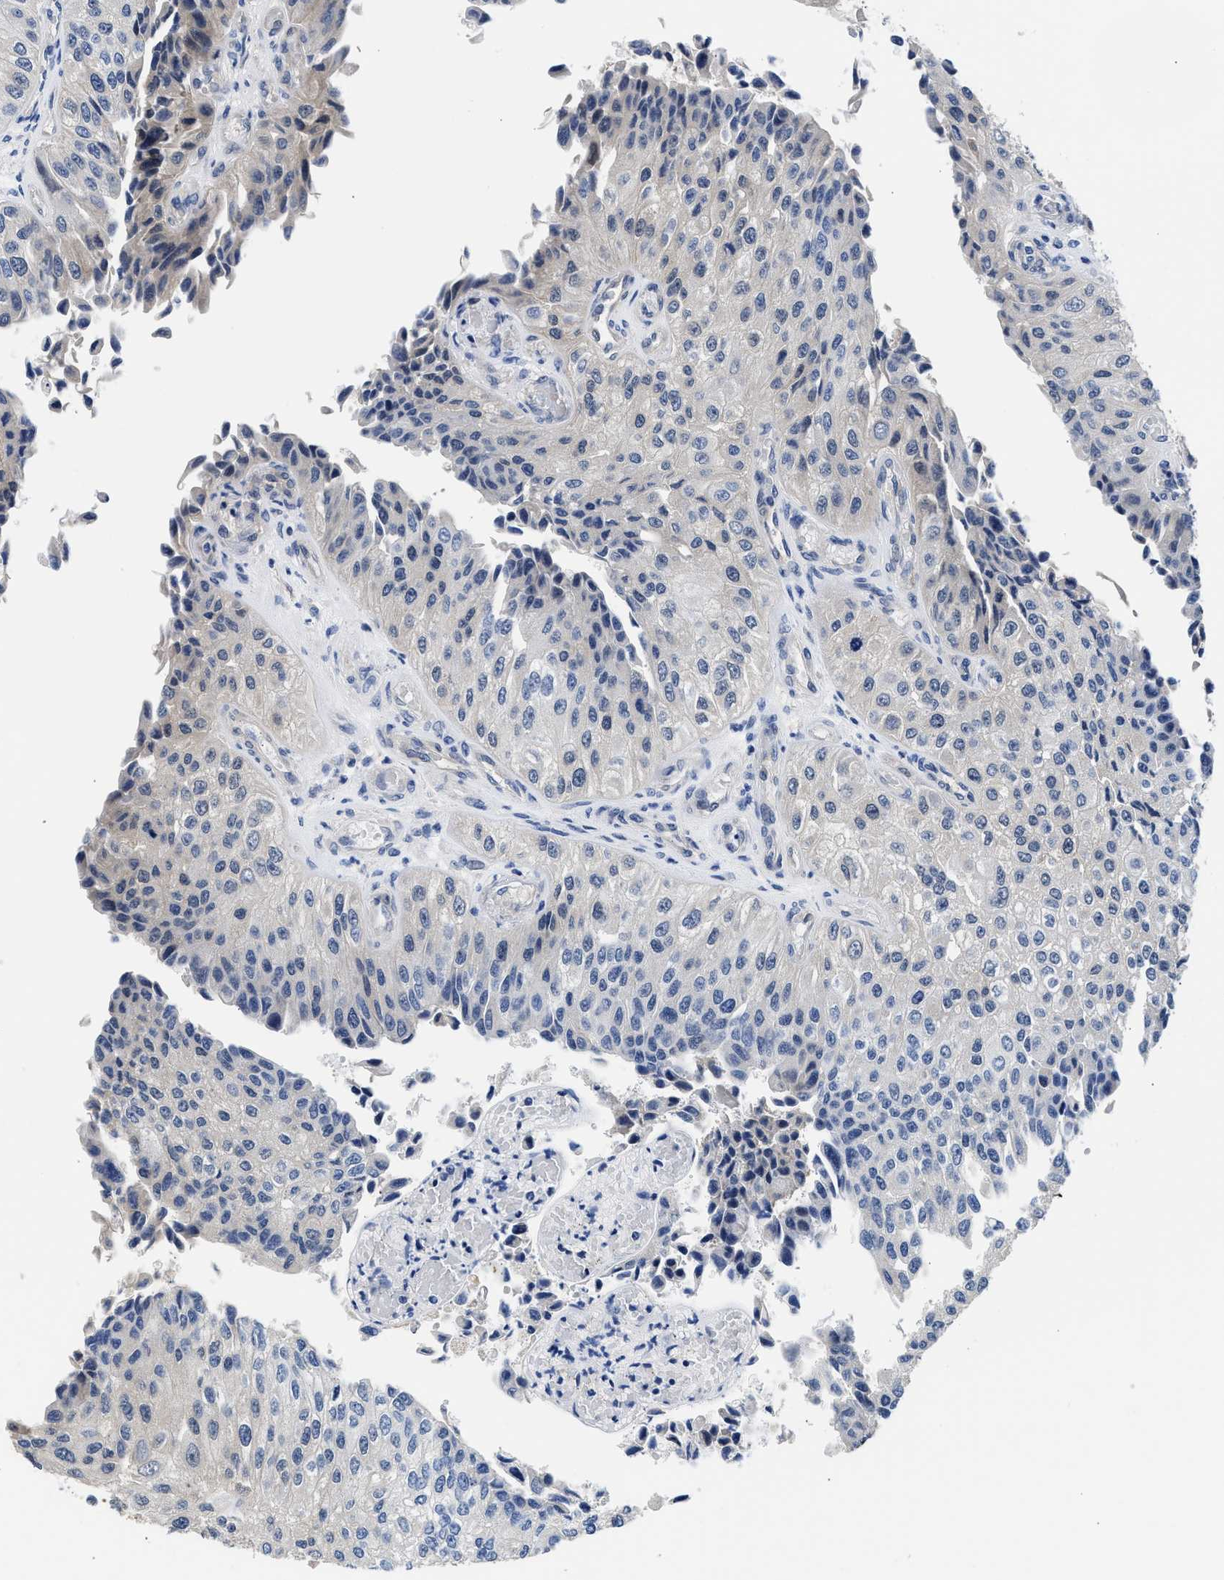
{"staining": {"intensity": "negative", "quantity": "none", "location": "none"}, "tissue": "urothelial cancer", "cell_type": "Tumor cells", "image_type": "cancer", "snomed": [{"axis": "morphology", "description": "Urothelial carcinoma, High grade"}, {"axis": "topography", "description": "Kidney"}, {"axis": "topography", "description": "Urinary bladder"}], "caption": "There is no significant positivity in tumor cells of urothelial cancer.", "gene": "XPO5", "patient": {"sex": "male", "age": 77}}